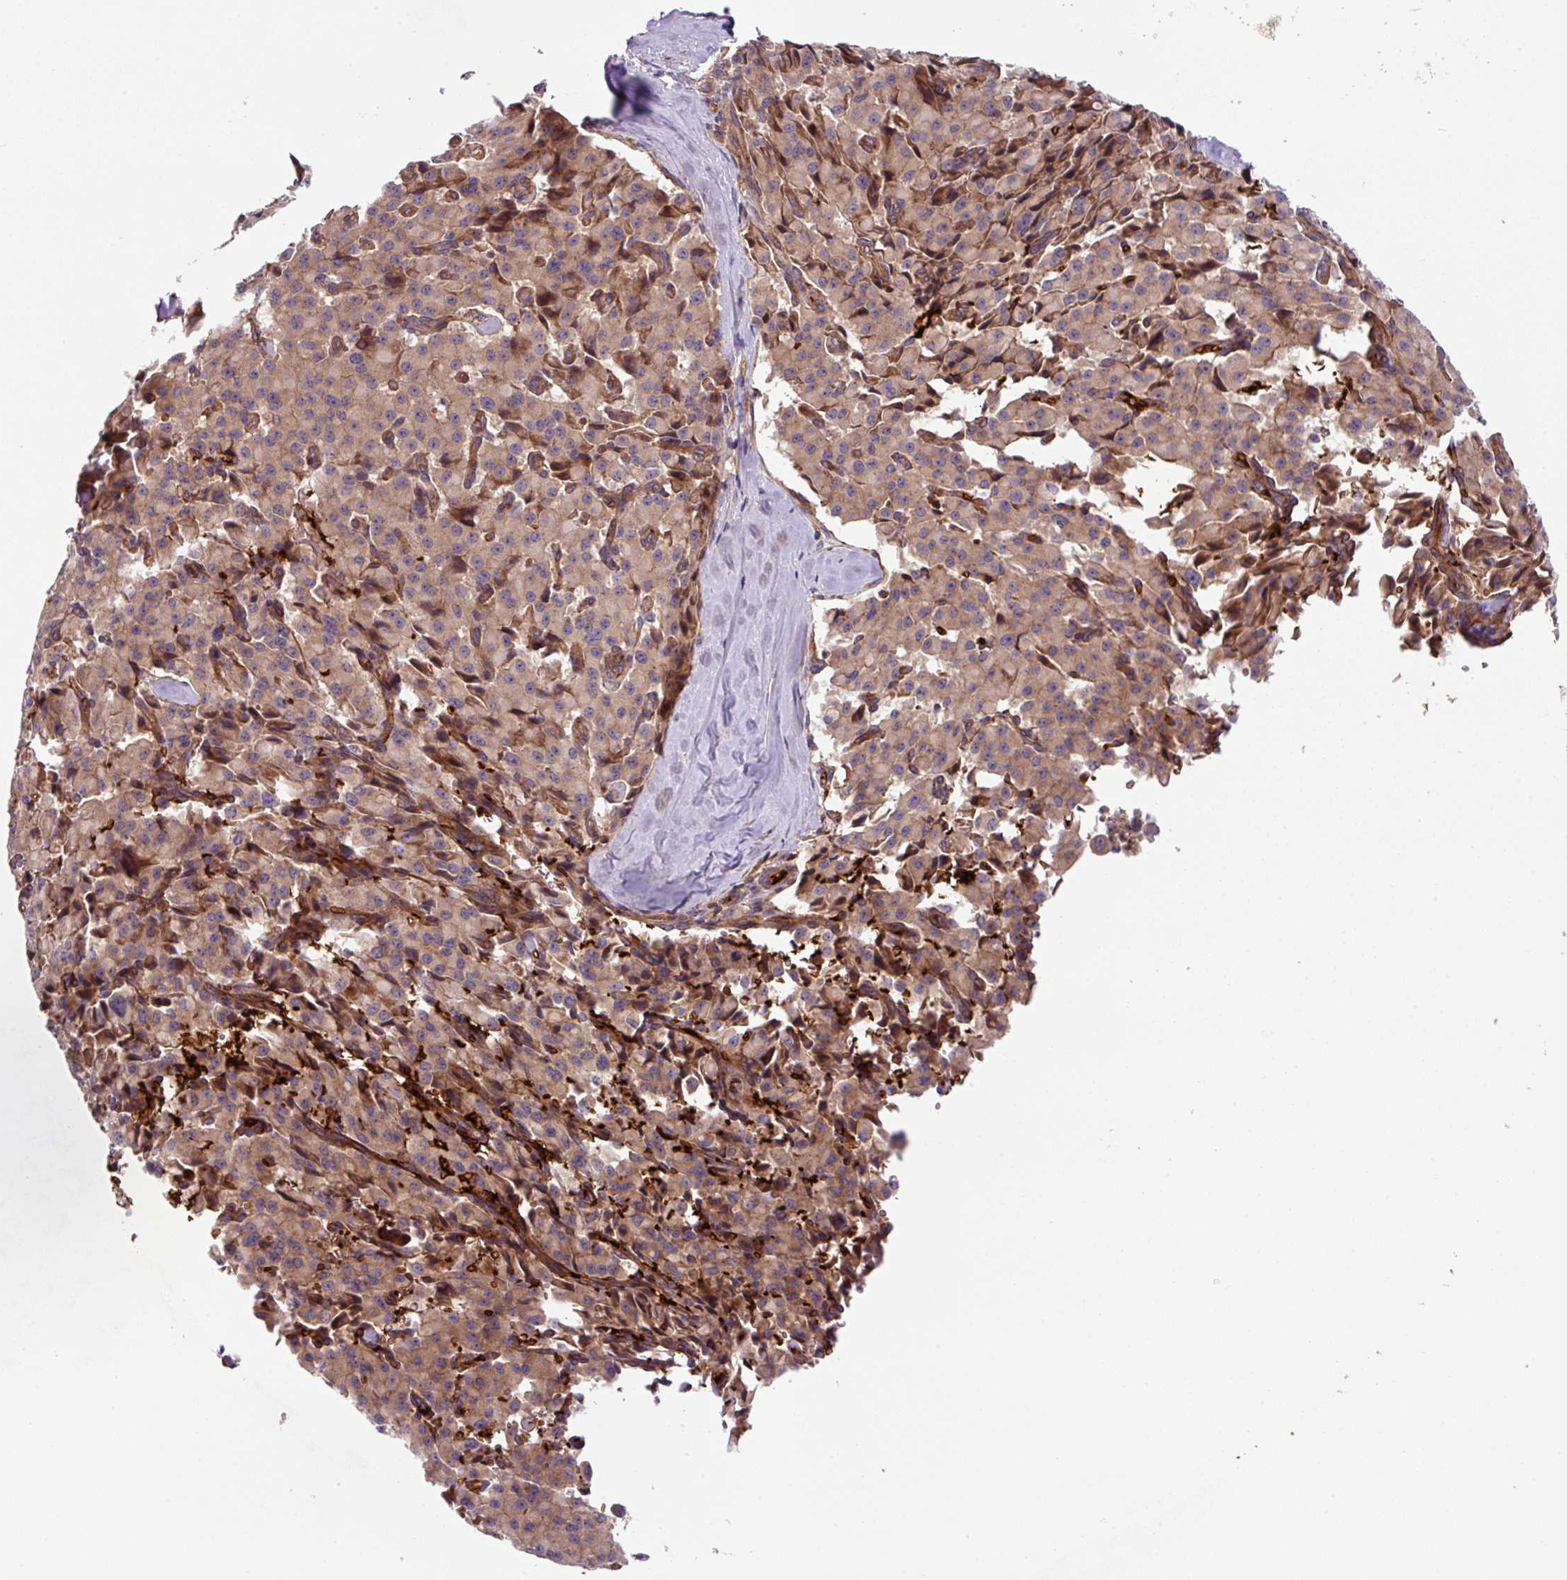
{"staining": {"intensity": "moderate", "quantity": ">75%", "location": "cytoplasmic/membranous"}, "tissue": "pancreatic cancer", "cell_type": "Tumor cells", "image_type": "cancer", "snomed": [{"axis": "morphology", "description": "Adenocarcinoma, NOS"}, {"axis": "topography", "description": "Pancreas"}], "caption": "This micrograph demonstrates immunohistochemistry staining of pancreatic cancer, with medium moderate cytoplasmic/membranous positivity in about >75% of tumor cells.", "gene": "APOBEC3D", "patient": {"sex": "male", "age": 65}}